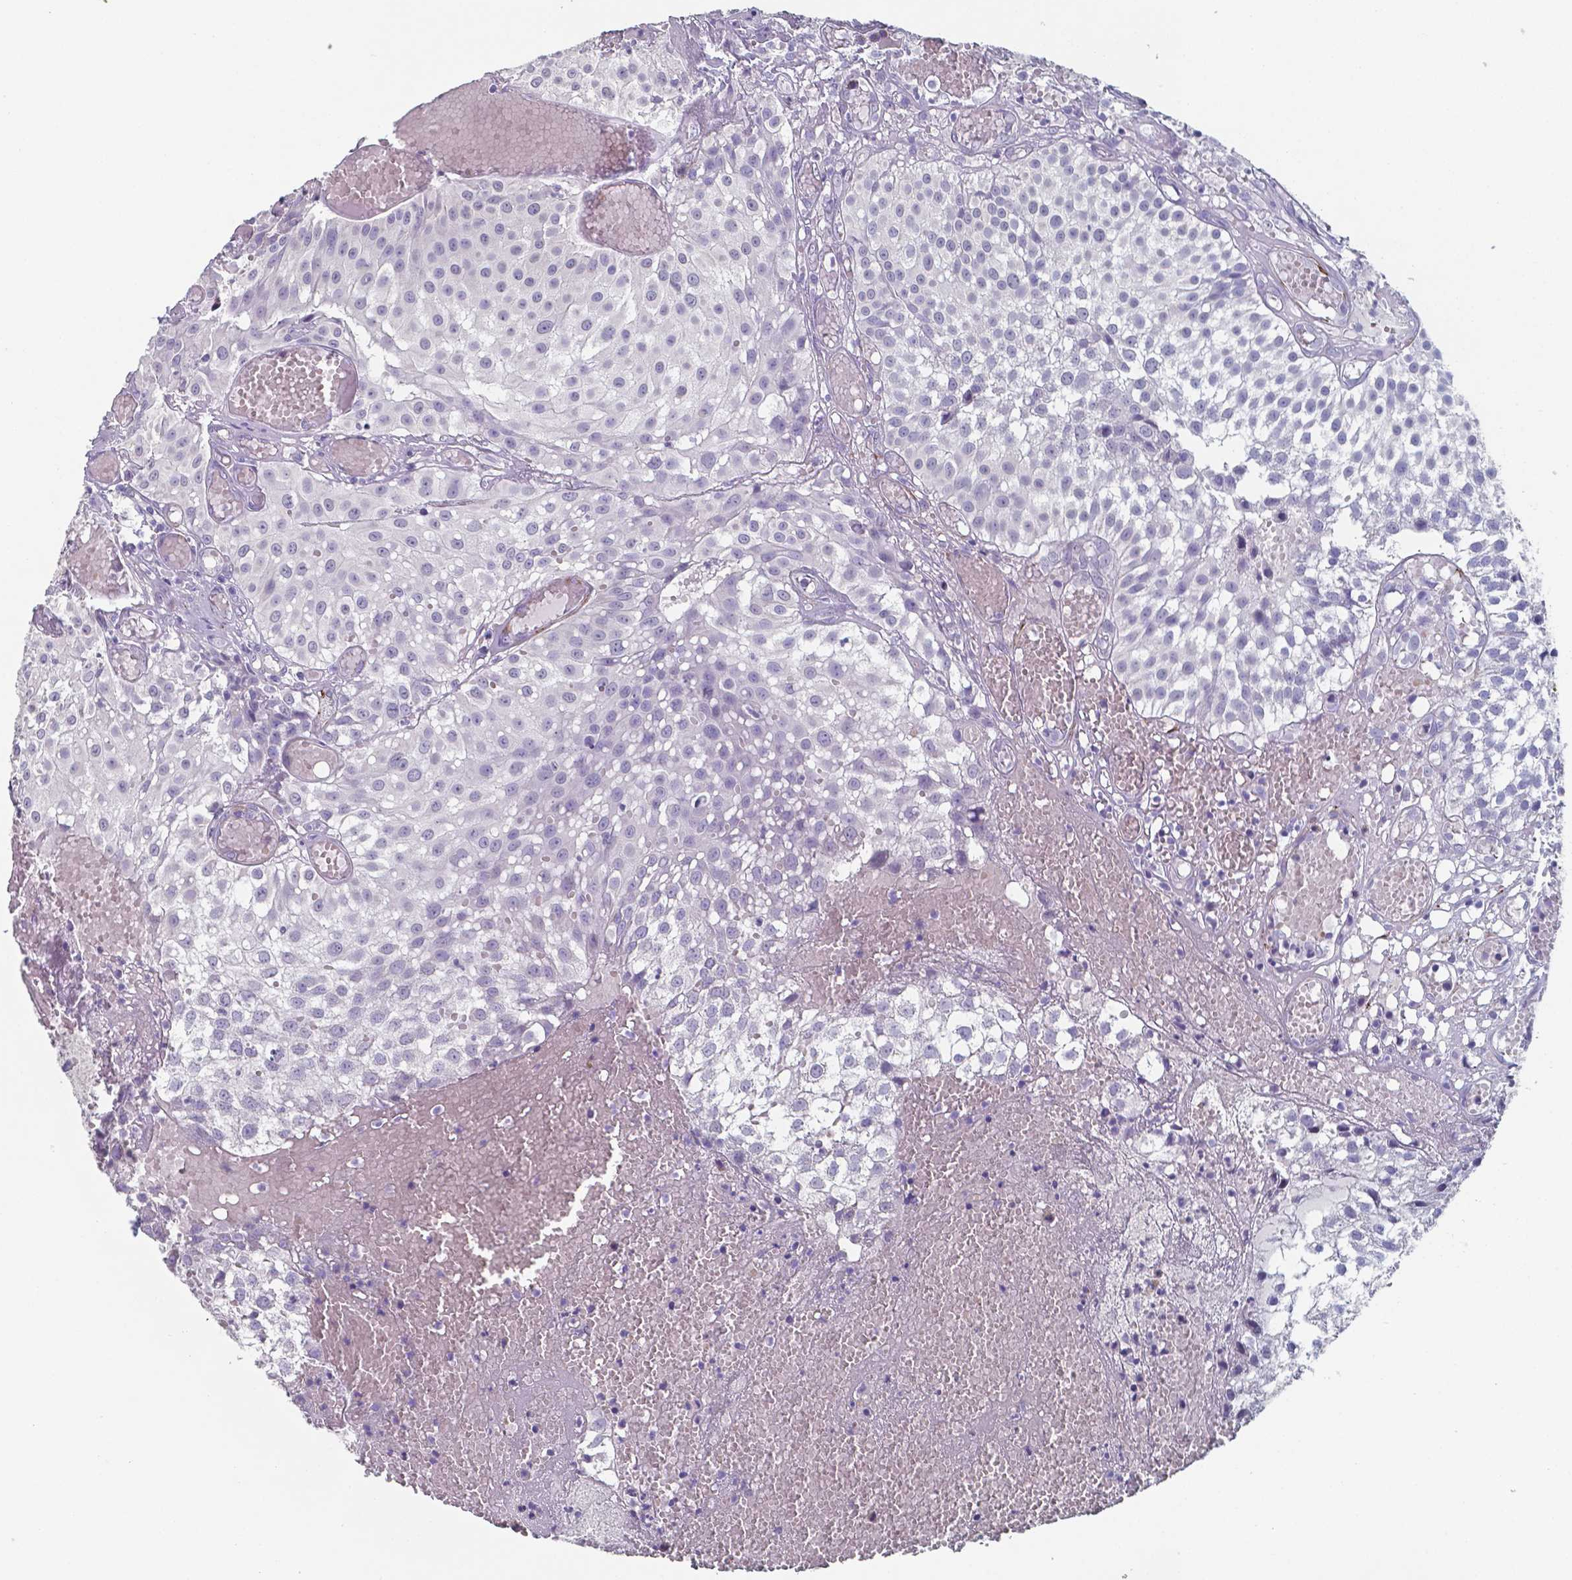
{"staining": {"intensity": "negative", "quantity": "none", "location": "none"}, "tissue": "urothelial cancer", "cell_type": "Tumor cells", "image_type": "cancer", "snomed": [{"axis": "morphology", "description": "Urothelial carcinoma, Low grade"}, {"axis": "topography", "description": "Urinary bladder"}], "caption": "The image demonstrates no staining of tumor cells in low-grade urothelial carcinoma.", "gene": "PLA2R1", "patient": {"sex": "male", "age": 79}}